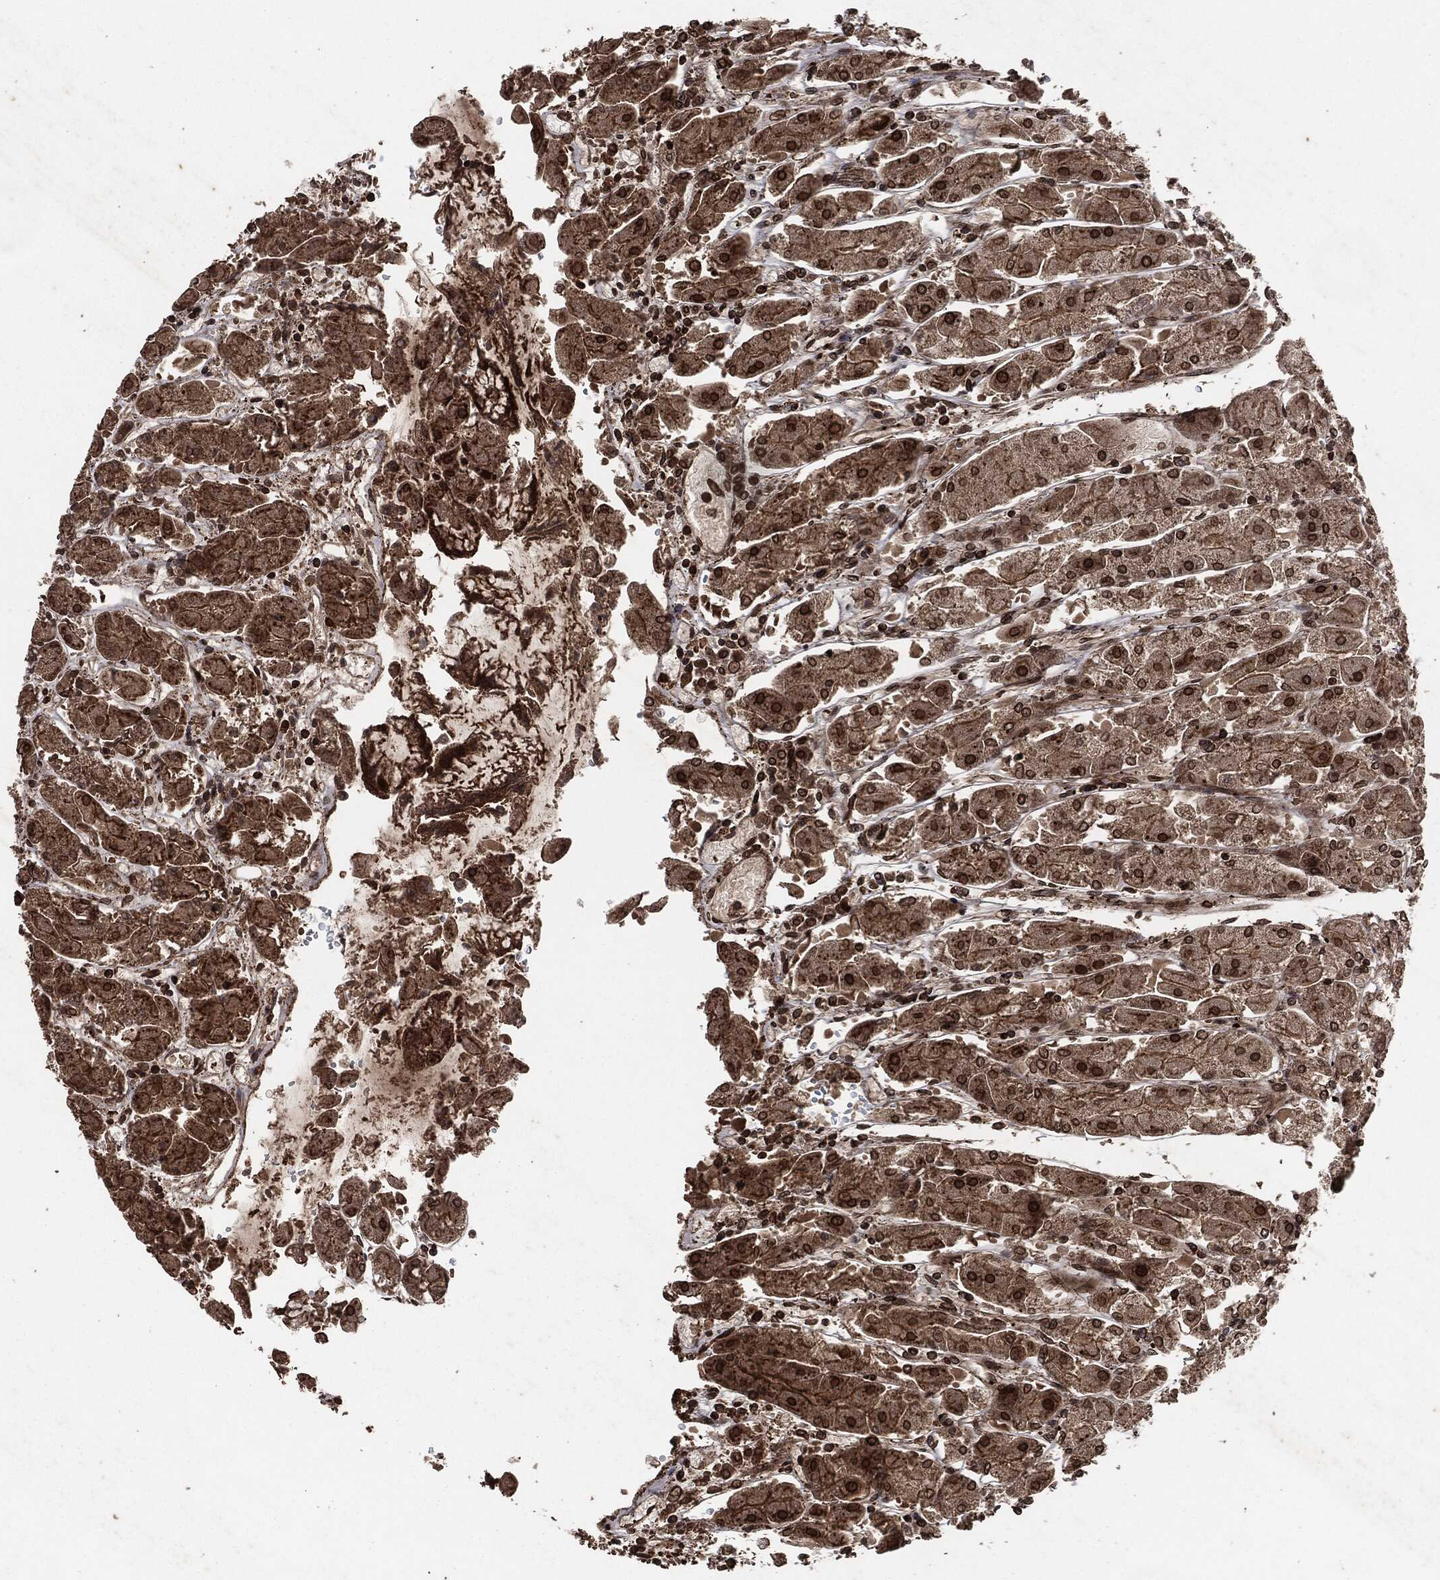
{"staining": {"intensity": "moderate", "quantity": ">75%", "location": "cytoplasmic/membranous"}, "tissue": "stomach", "cell_type": "Glandular cells", "image_type": "normal", "snomed": [{"axis": "morphology", "description": "Normal tissue, NOS"}, {"axis": "topography", "description": "Stomach"}], "caption": "Glandular cells exhibit medium levels of moderate cytoplasmic/membranous positivity in about >75% of cells in normal stomach.", "gene": "IFIT1", "patient": {"sex": "male", "age": 70}}